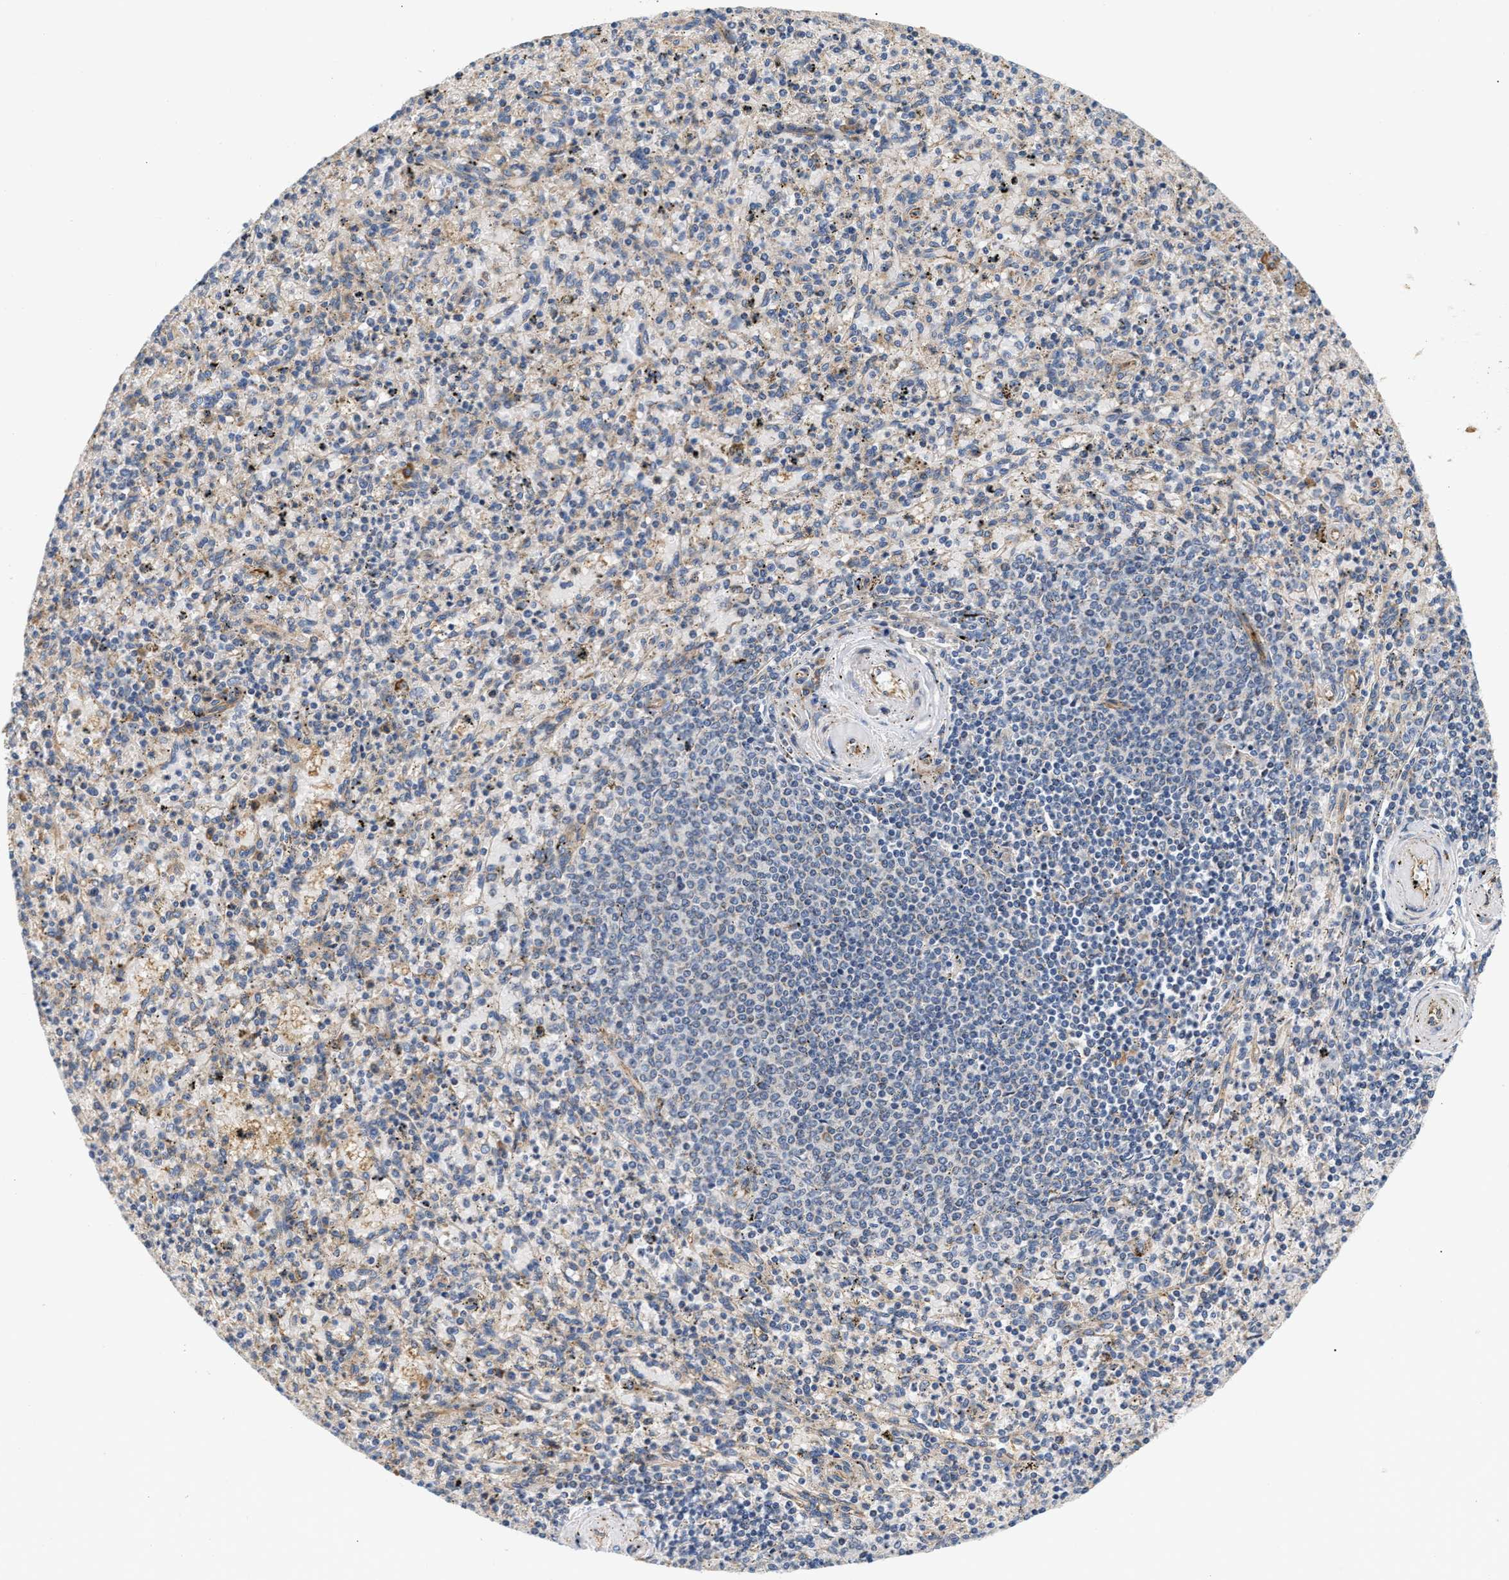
{"staining": {"intensity": "weak", "quantity": "25%-75%", "location": "cytoplasmic/membranous"}, "tissue": "spleen", "cell_type": "Cells in red pulp", "image_type": "normal", "snomed": [{"axis": "morphology", "description": "Normal tissue, NOS"}, {"axis": "topography", "description": "Spleen"}], "caption": "Unremarkable spleen reveals weak cytoplasmic/membranous expression in approximately 25%-75% of cells in red pulp, visualized by immunohistochemistry. The protein is shown in brown color, while the nuclei are stained blue.", "gene": "IFT74", "patient": {"sex": "male", "age": 72}}